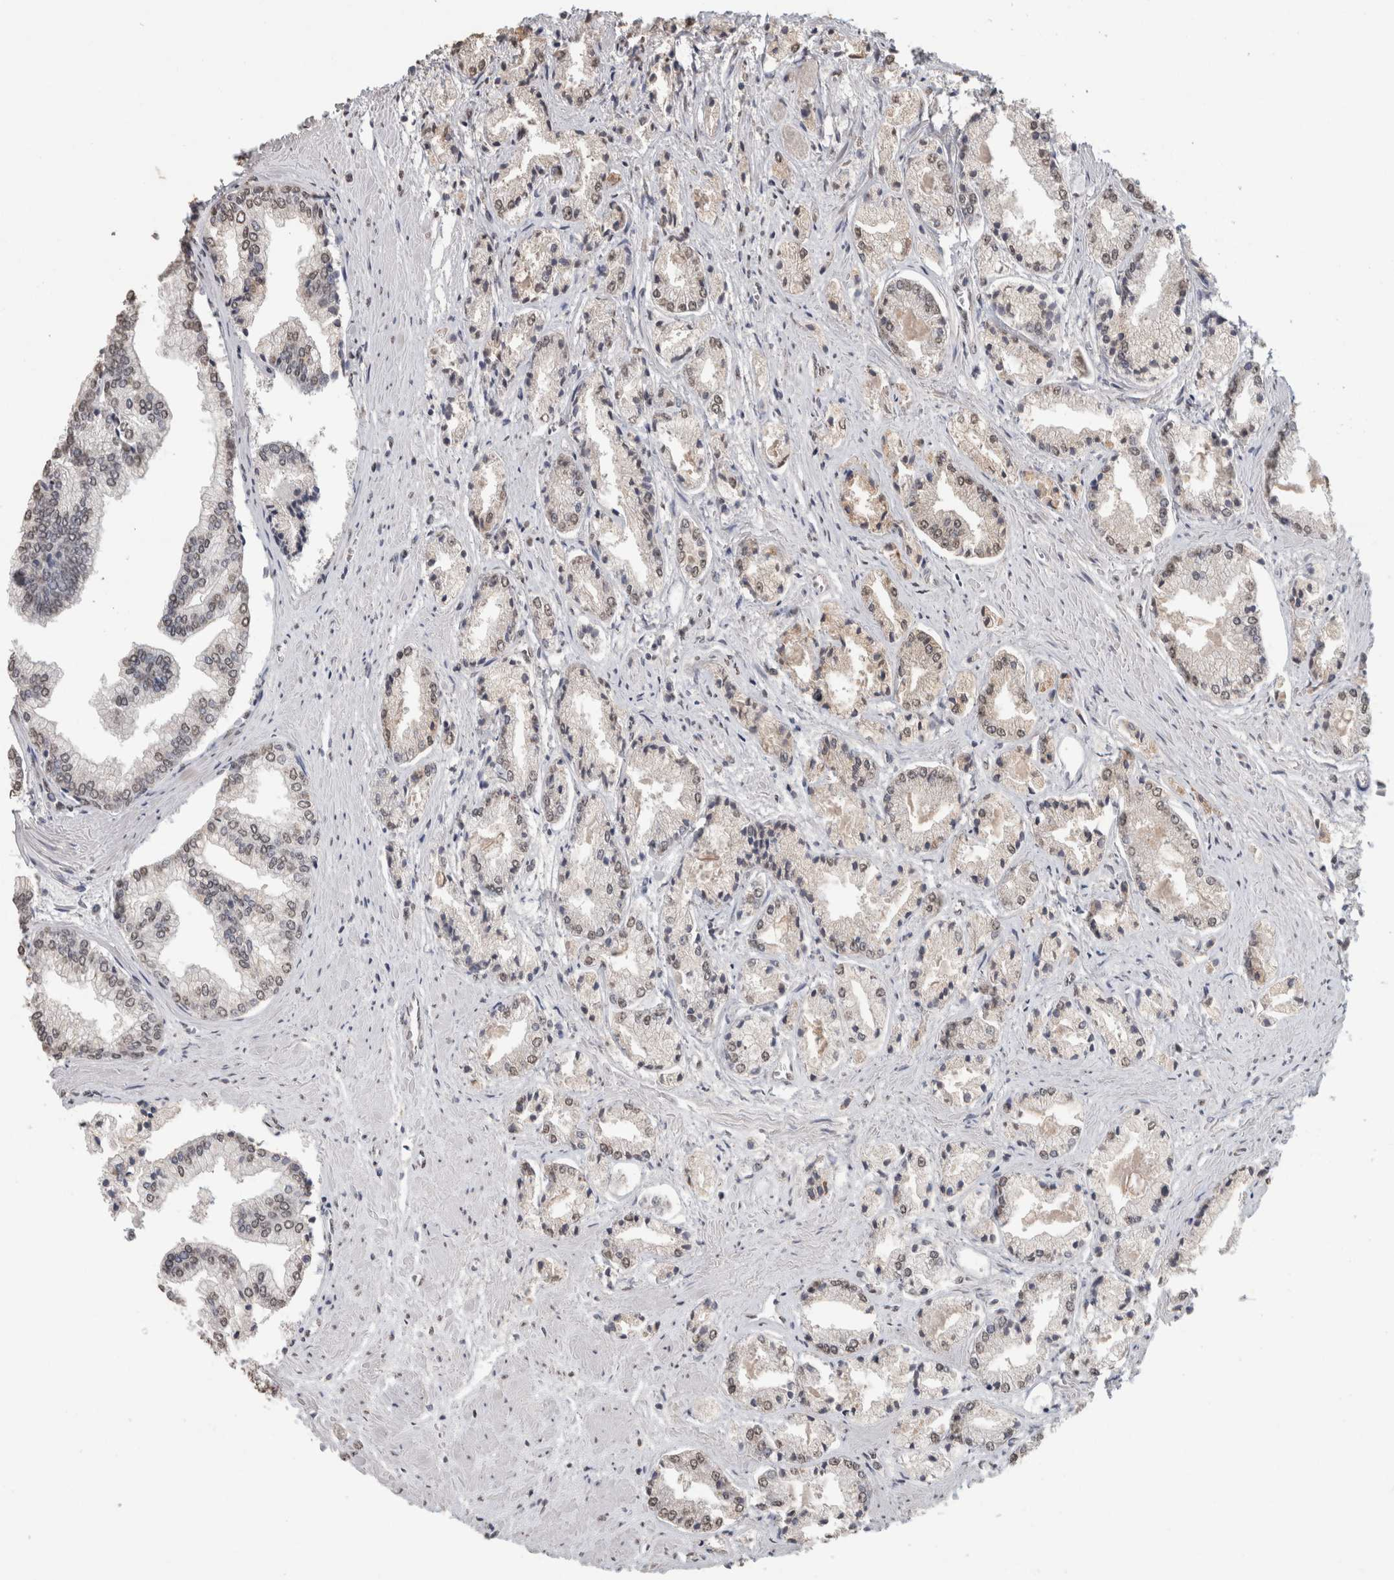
{"staining": {"intensity": "weak", "quantity": ">75%", "location": "nuclear"}, "tissue": "prostate cancer", "cell_type": "Tumor cells", "image_type": "cancer", "snomed": [{"axis": "morphology", "description": "Adenocarcinoma, Low grade"}, {"axis": "topography", "description": "Prostate"}], "caption": "There is low levels of weak nuclear positivity in tumor cells of prostate cancer, as demonstrated by immunohistochemical staining (brown color).", "gene": "LTBP1", "patient": {"sex": "male", "age": 52}}